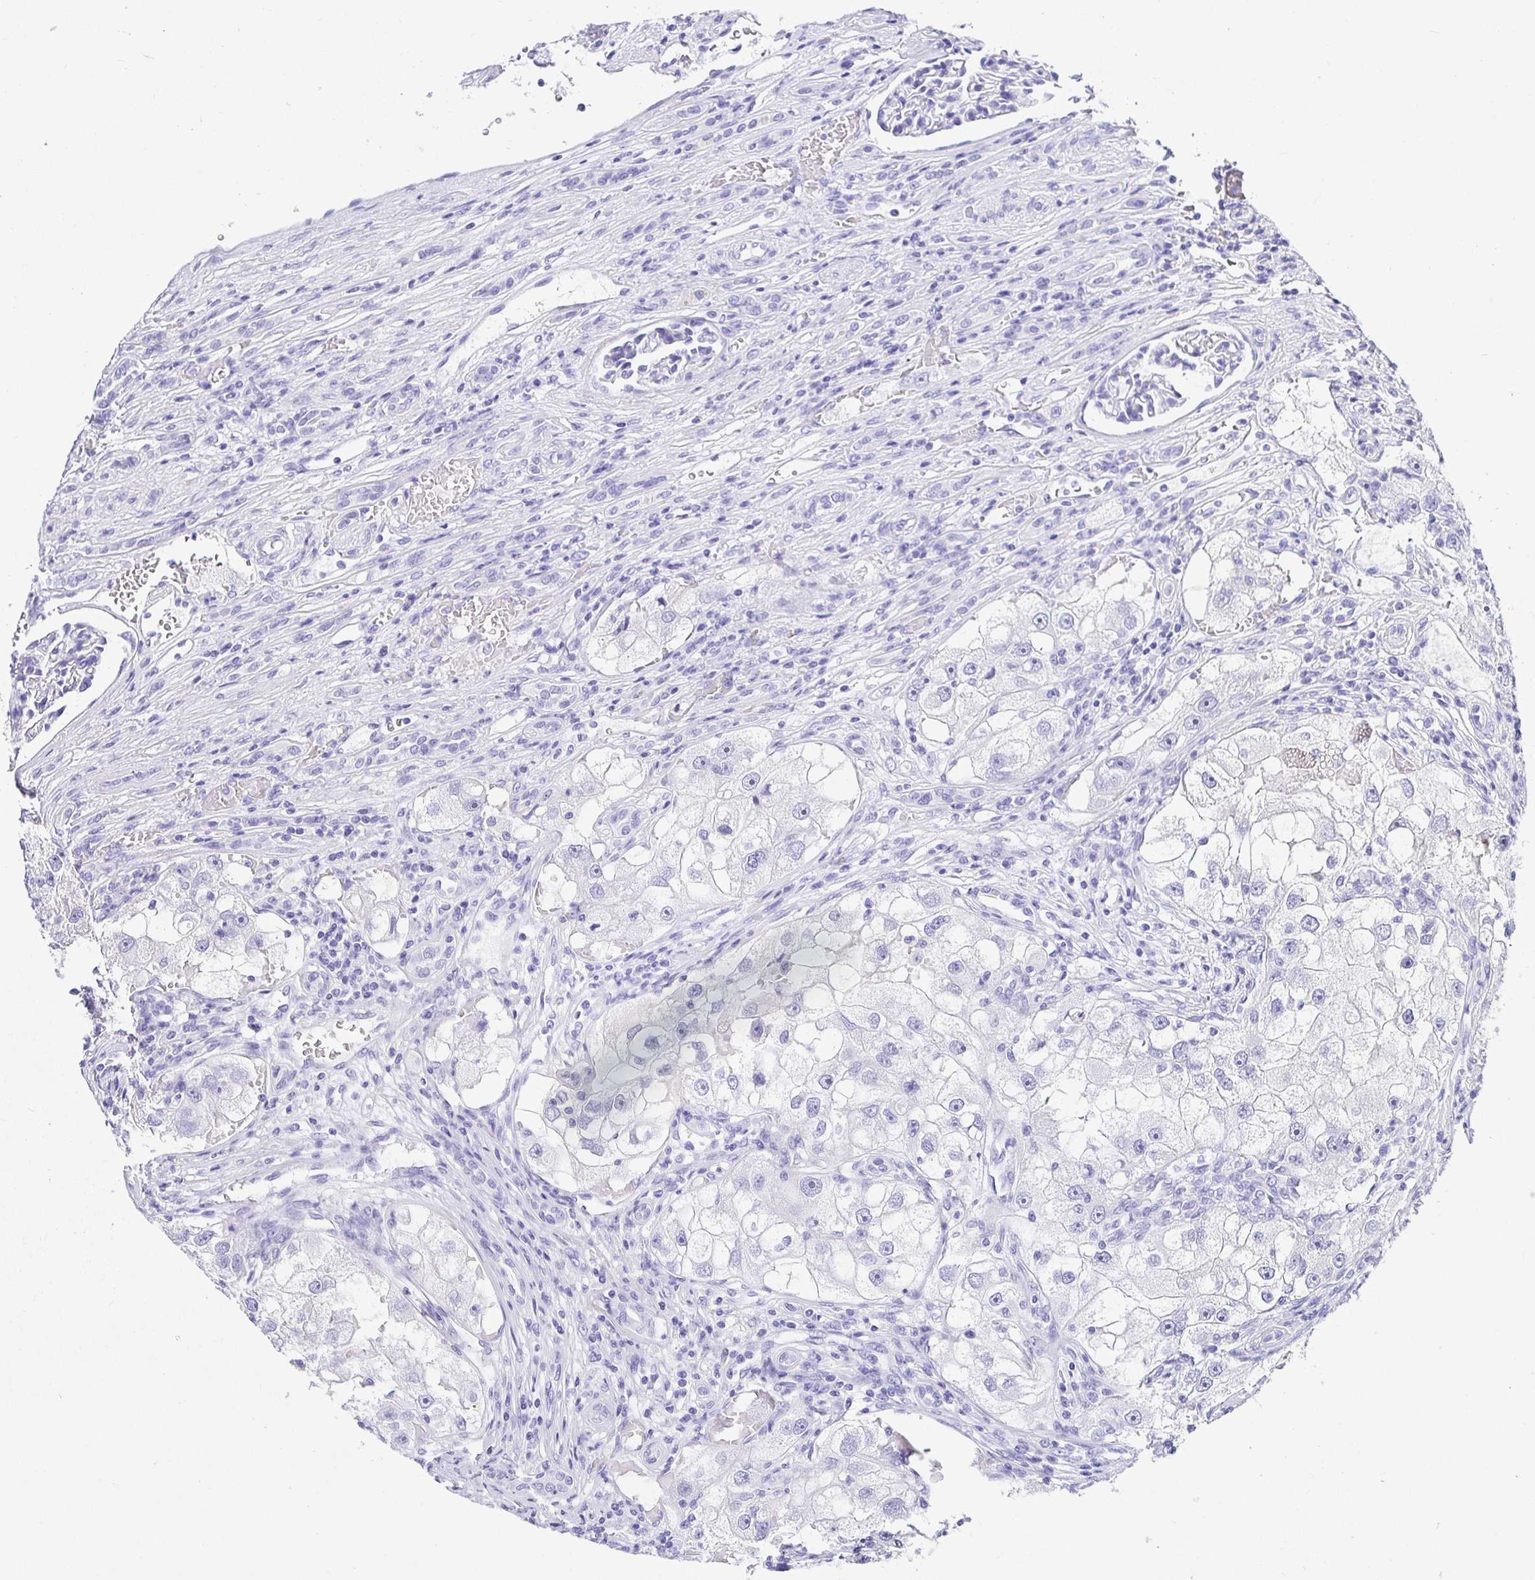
{"staining": {"intensity": "negative", "quantity": "none", "location": "none"}, "tissue": "renal cancer", "cell_type": "Tumor cells", "image_type": "cancer", "snomed": [{"axis": "morphology", "description": "Adenocarcinoma, NOS"}, {"axis": "topography", "description": "Kidney"}], "caption": "Tumor cells show no significant staining in renal cancer. The staining is performed using DAB (3,3'-diaminobenzidine) brown chromogen with nuclei counter-stained in using hematoxylin.", "gene": "PRAMEF19", "patient": {"sex": "male", "age": 63}}